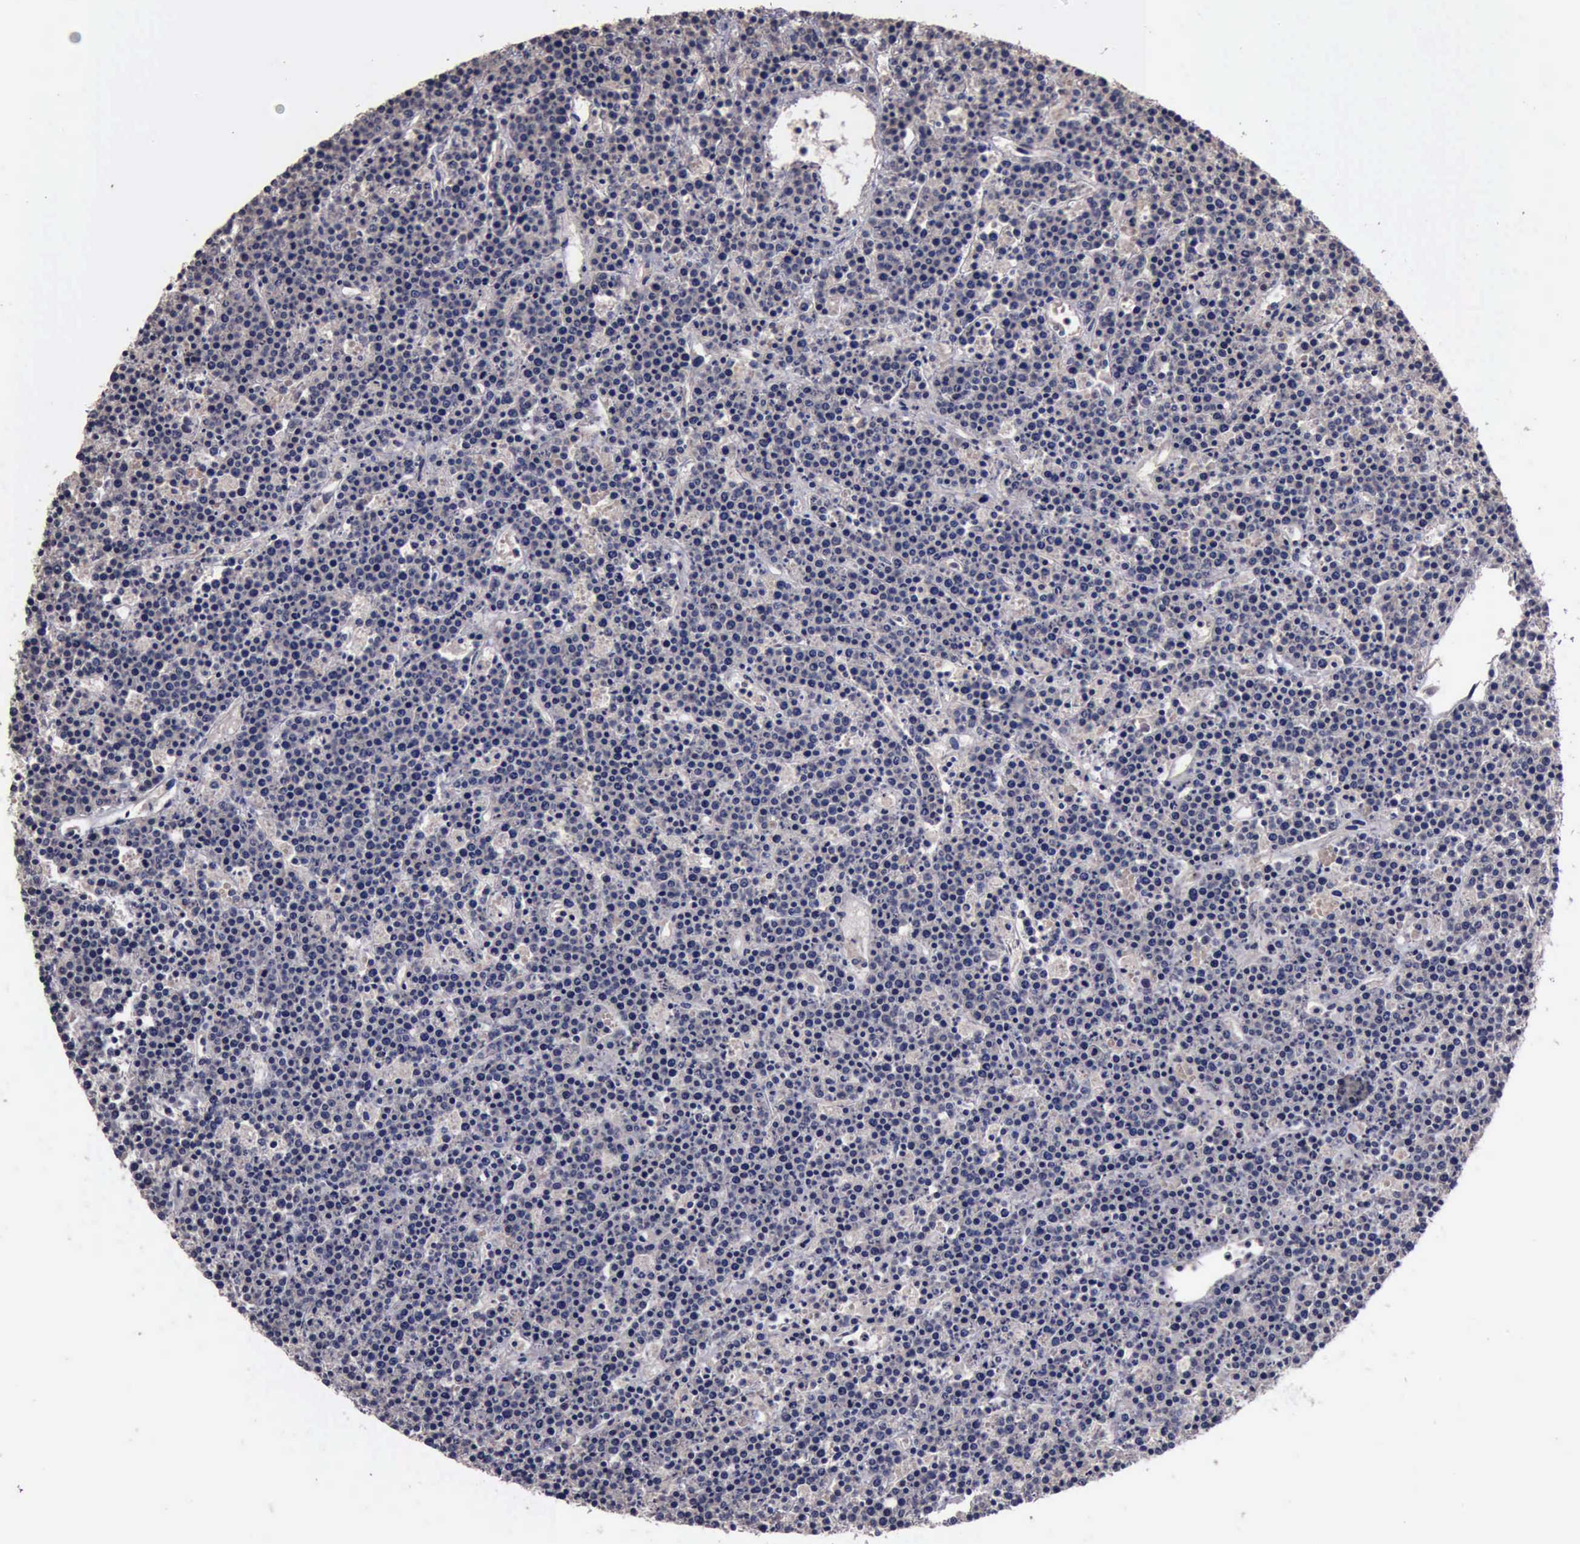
{"staining": {"intensity": "negative", "quantity": "none", "location": "none"}, "tissue": "lymphoma", "cell_type": "Tumor cells", "image_type": "cancer", "snomed": [{"axis": "morphology", "description": "Malignant lymphoma, non-Hodgkin's type, High grade"}, {"axis": "topography", "description": "Ovary"}], "caption": "An image of lymphoma stained for a protein displays no brown staining in tumor cells.", "gene": "CRKL", "patient": {"sex": "female", "age": 56}}